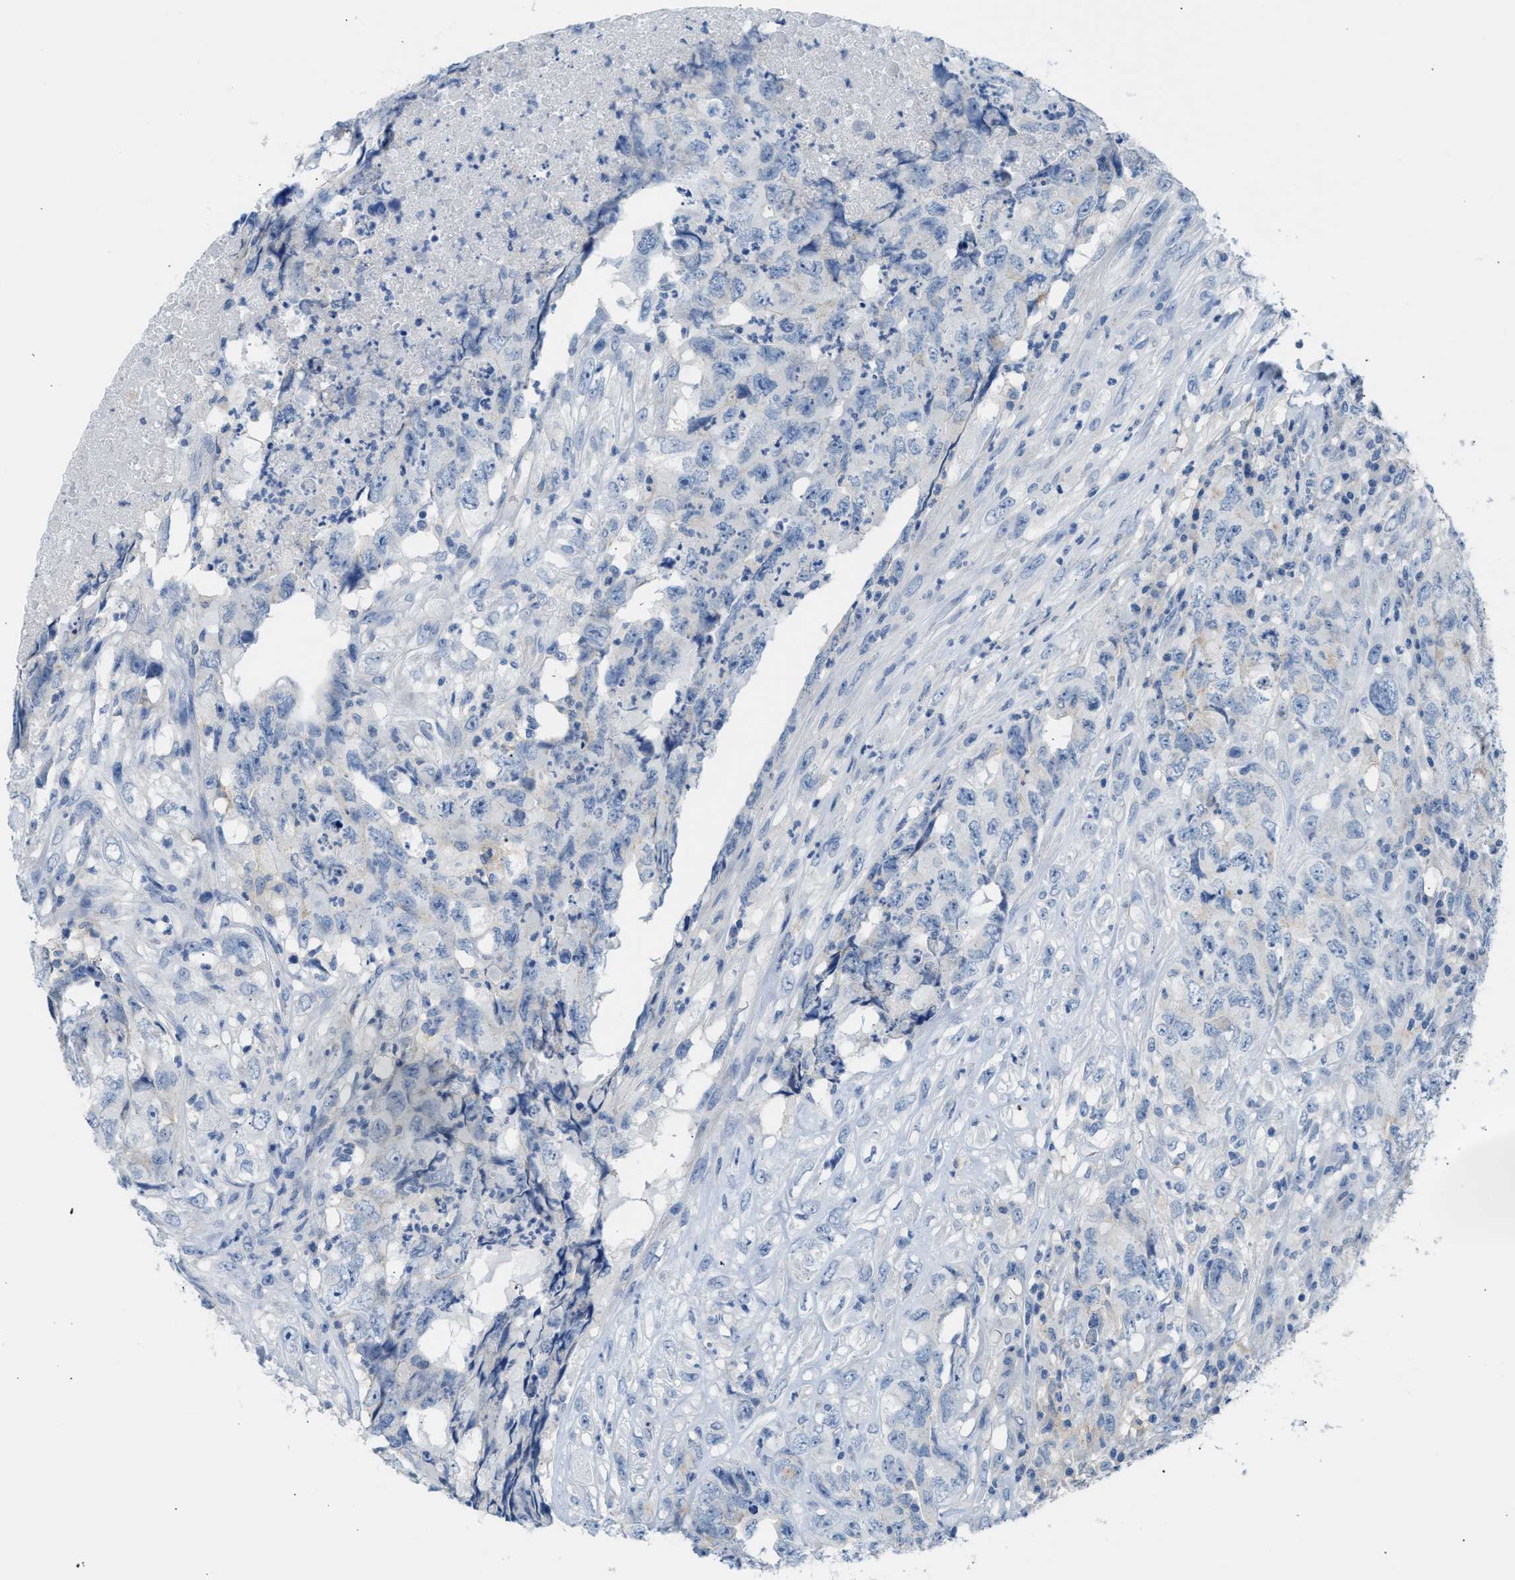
{"staining": {"intensity": "negative", "quantity": "none", "location": "none"}, "tissue": "testis cancer", "cell_type": "Tumor cells", "image_type": "cancer", "snomed": [{"axis": "morphology", "description": "Carcinoma, Embryonal, NOS"}, {"axis": "topography", "description": "Testis"}], "caption": "This is a histopathology image of IHC staining of embryonal carcinoma (testis), which shows no staining in tumor cells.", "gene": "ERBB2", "patient": {"sex": "male", "age": 32}}